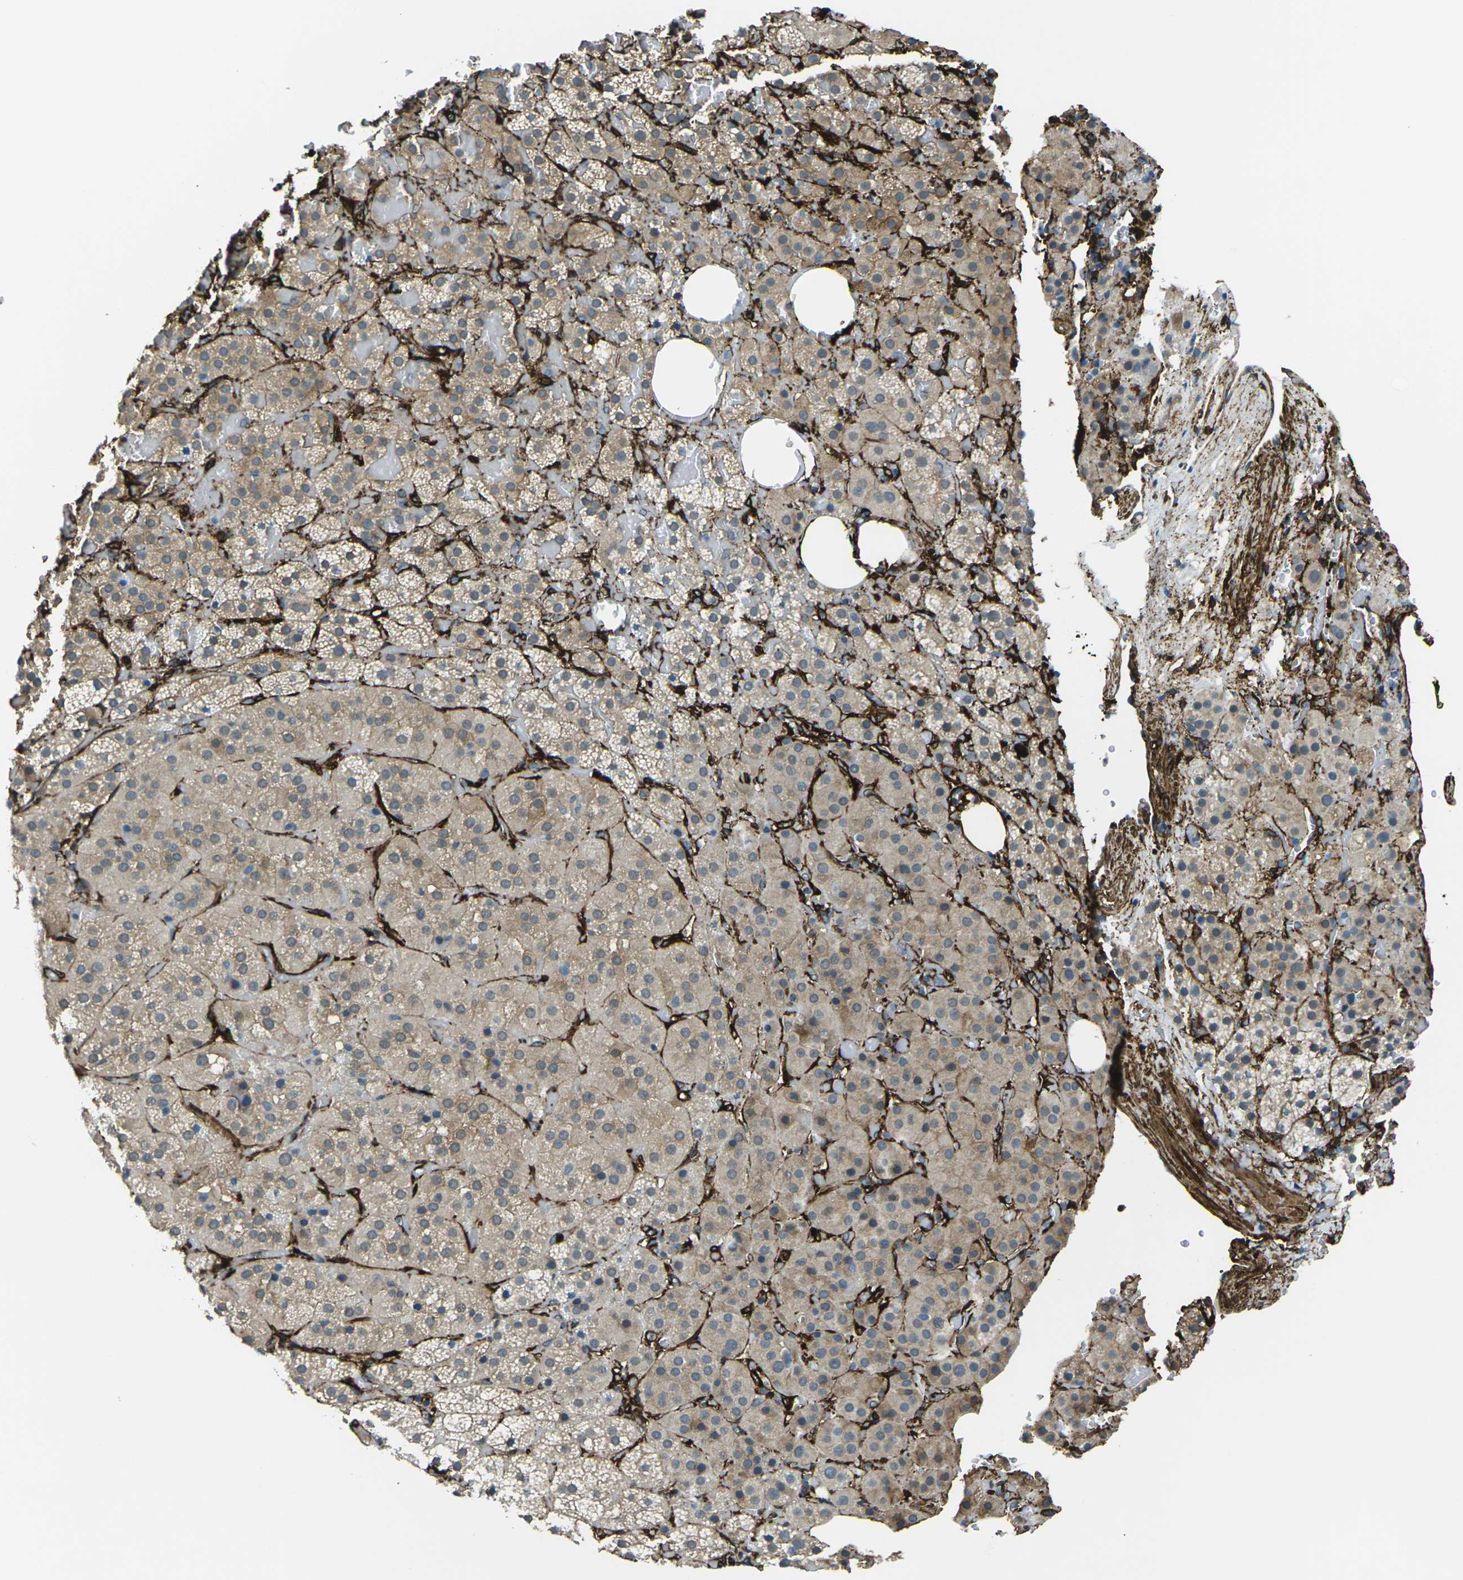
{"staining": {"intensity": "weak", "quantity": "25%-75%", "location": "cytoplasmic/membranous"}, "tissue": "adrenal gland", "cell_type": "Glandular cells", "image_type": "normal", "snomed": [{"axis": "morphology", "description": "Normal tissue, NOS"}, {"axis": "topography", "description": "Adrenal gland"}], "caption": "Glandular cells demonstrate weak cytoplasmic/membranous positivity in about 25%-75% of cells in benign adrenal gland.", "gene": "GRAMD1C", "patient": {"sex": "female", "age": 59}}